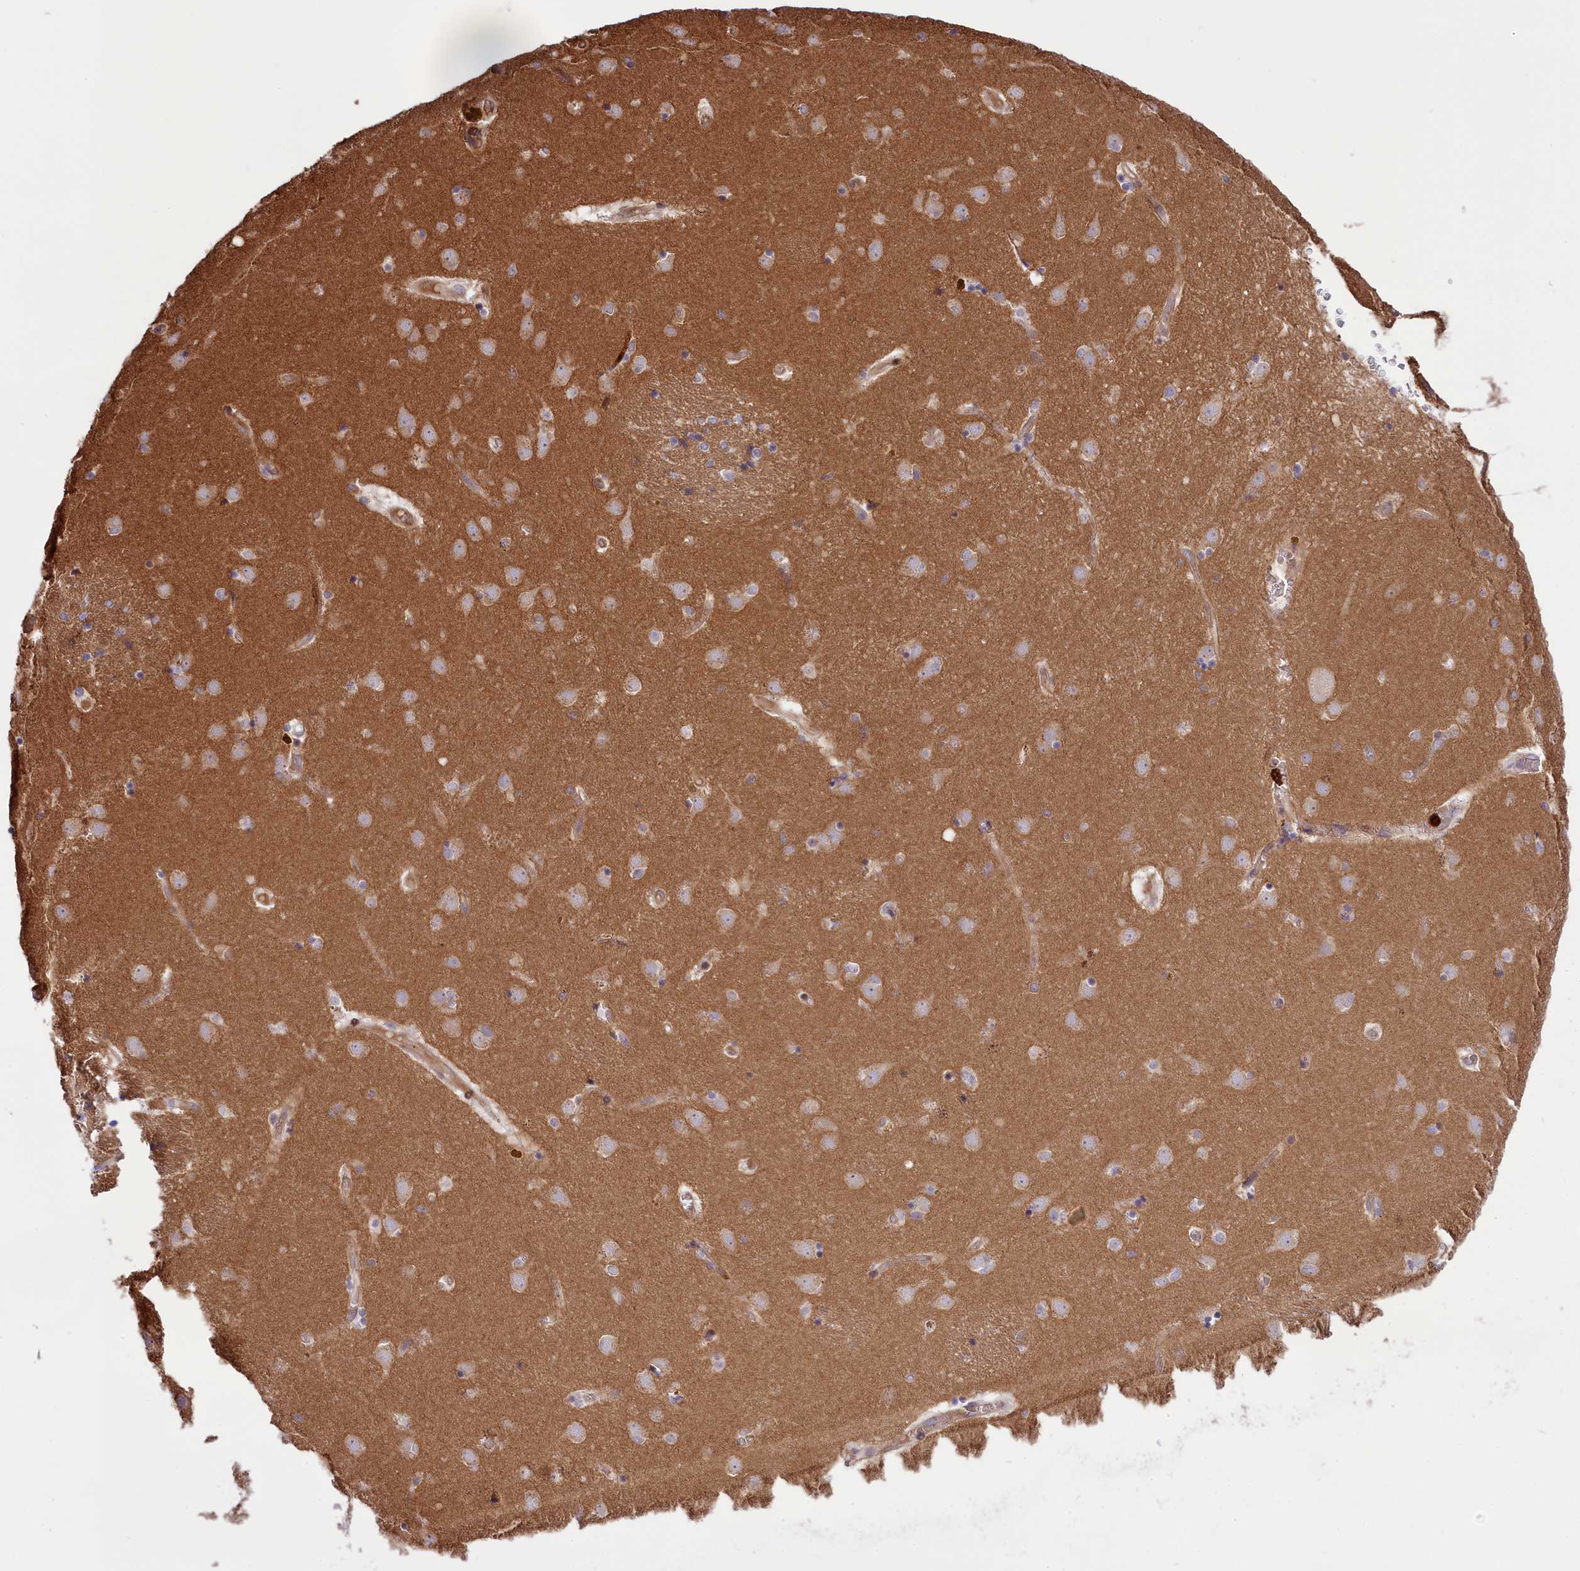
{"staining": {"intensity": "negative", "quantity": "none", "location": "none"}, "tissue": "caudate", "cell_type": "Glial cells", "image_type": "normal", "snomed": [{"axis": "morphology", "description": "Normal tissue, NOS"}, {"axis": "topography", "description": "Lateral ventricle wall"}], "caption": "This is a micrograph of immunohistochemistry staining of benign caudate, which shows no positivity in glial cells.", "gene": "CD99L2", "patient": {"sex": "male", "age": 70}}